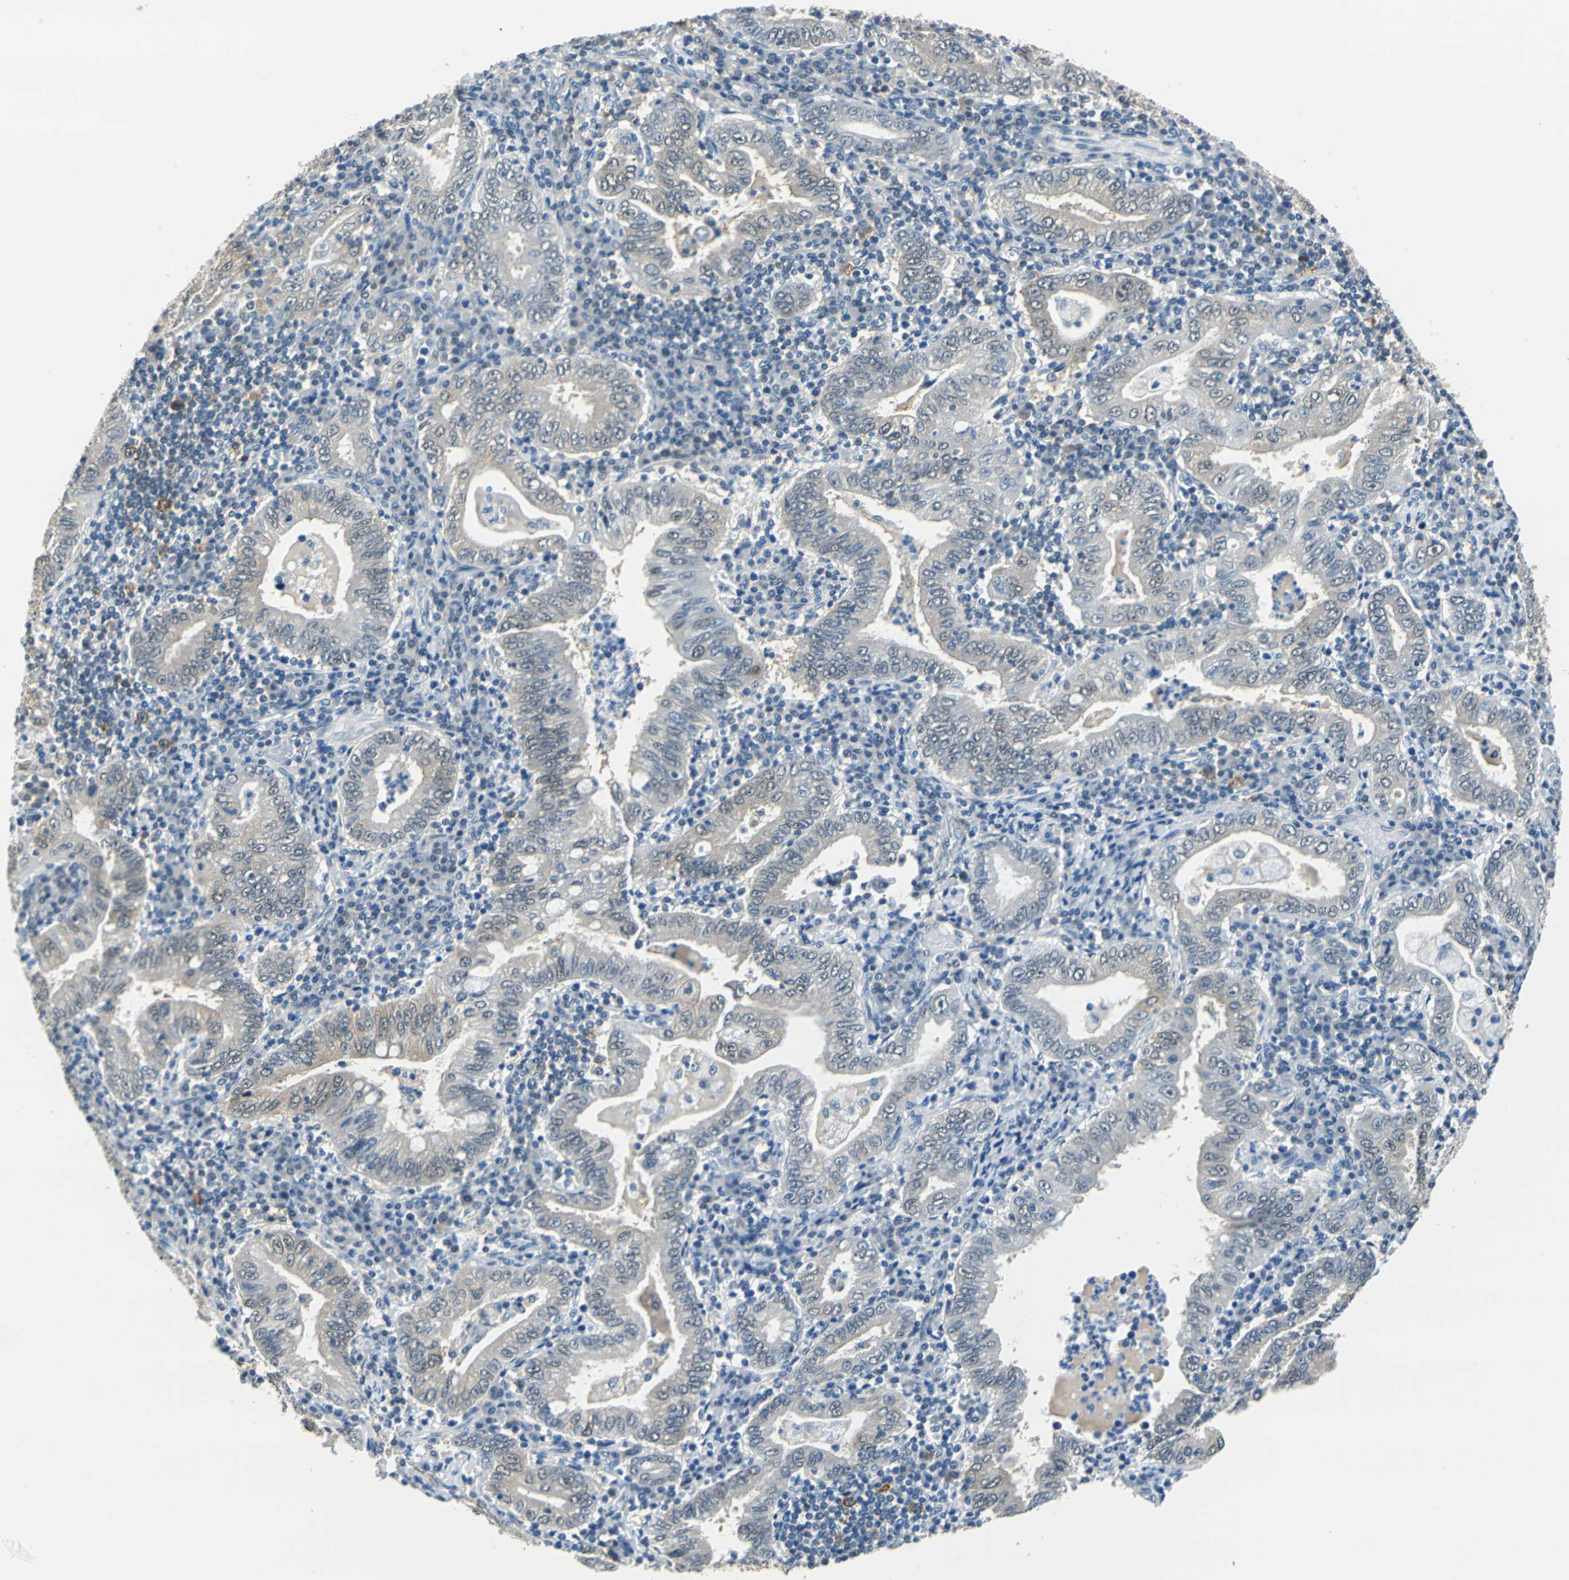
{"staining": {"intensity": "weak", "quantity": ">75%", "location": "cytoplasmic/membranous"}, "tissue": "stomach cancer", "cell_type": "Tumor cells", "image_type": "cancer", "snomed": [{"axis": "morphology", "description": "Normal tissue, NOS"}, {"axis": "morphology", "description": "Adenocarcinoma, NOS"}, {"axis": "topography", "description": "Esophagus"}, {"axis": "topography", "description": "Stomach, upper"}, {"axis": "topography", "description": "Peripheral nerve tissue"}], "caption": "A brown stain shows weak cytoplasmic/membranous positivity of a protein in stomach cancer tumor cells.", "gene": "FKBP4", "patient": {"sex": "male", "age": 62}}